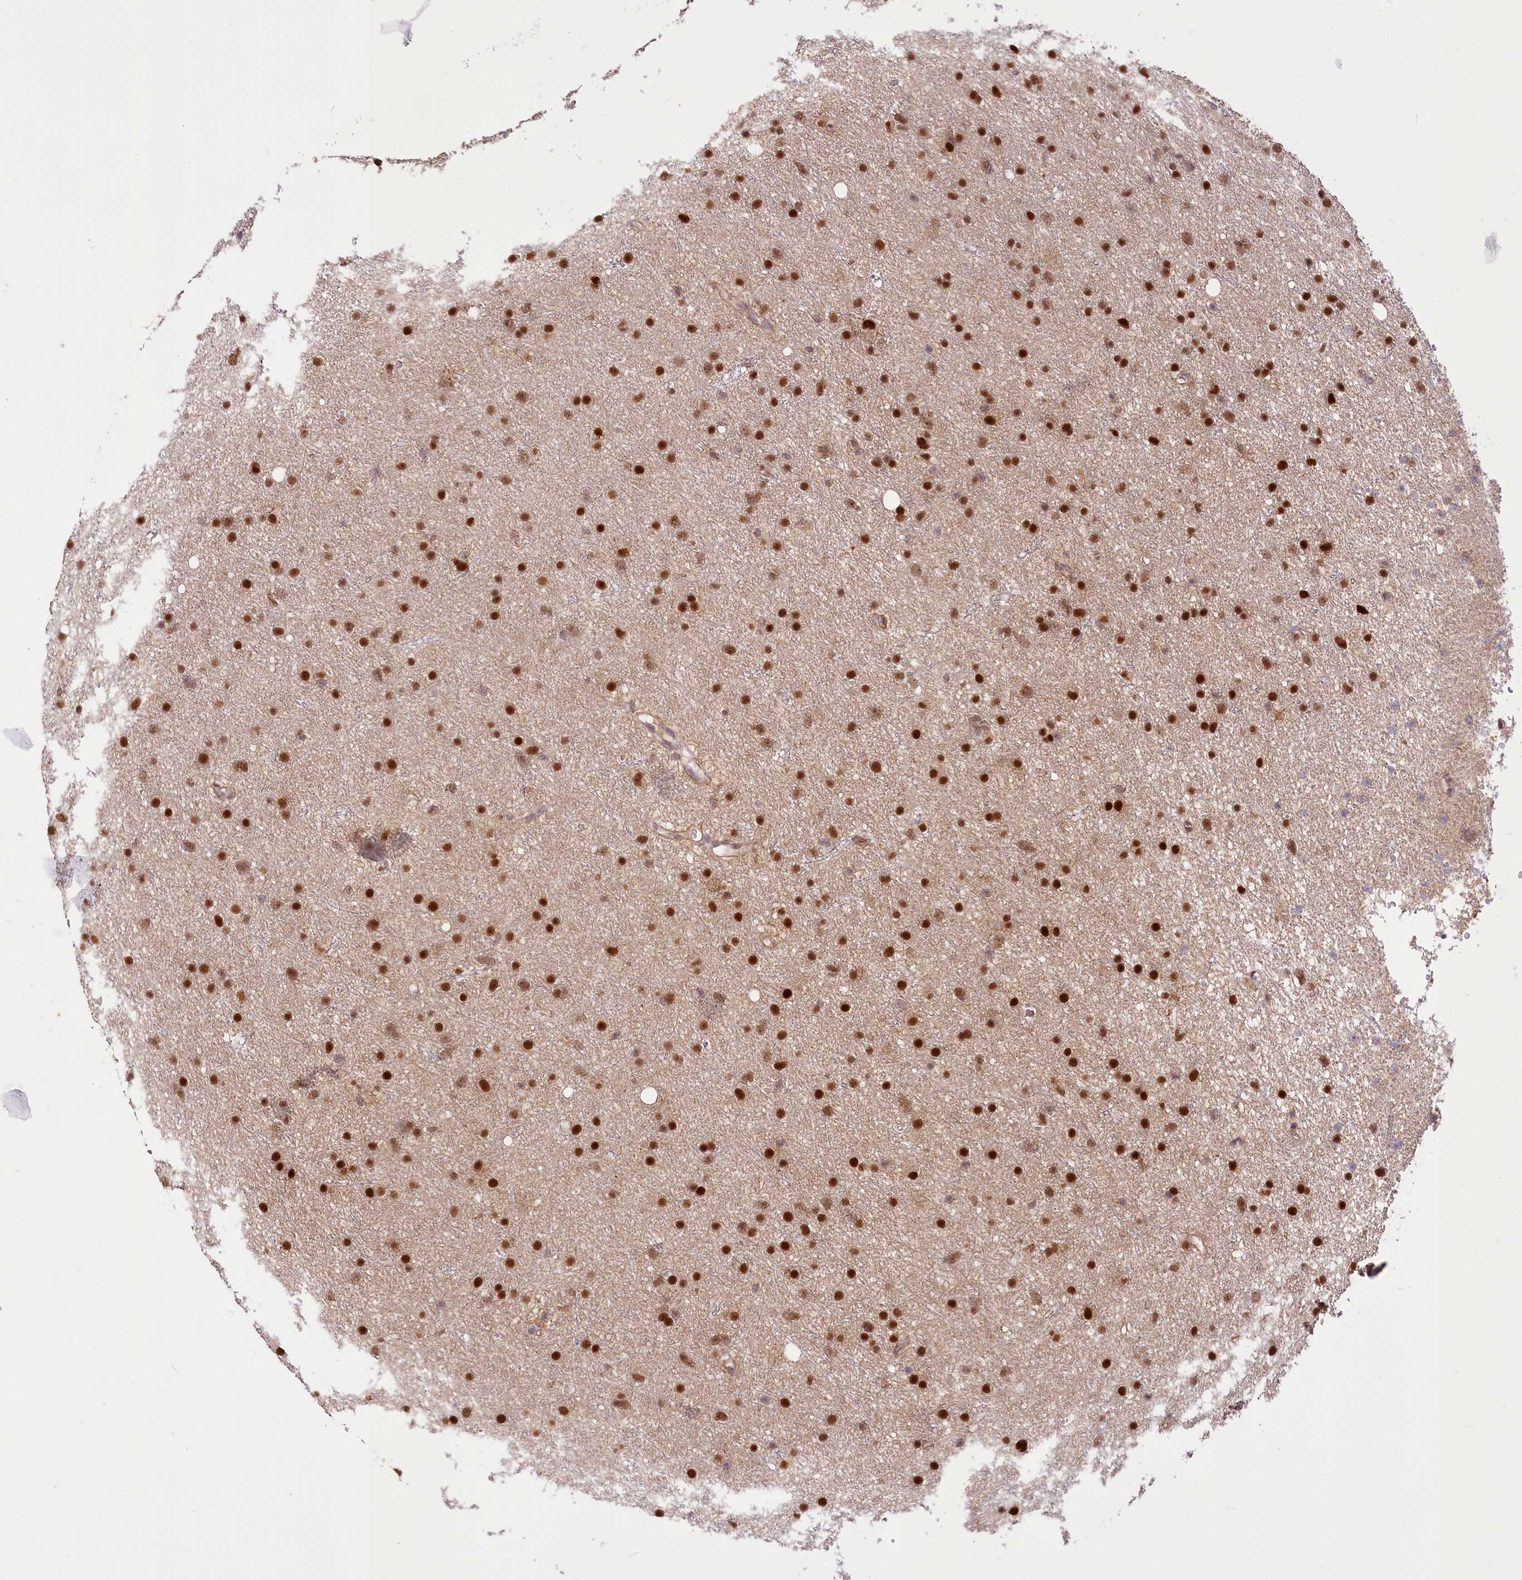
{"staining": {"intensity": "strong", "quantity": ">75%", "location": "nuclear"}, "tissue": "glioma", "cell_type": "Tumor cells", "image_type": "cancer", "snomed": [{"axis": "morphology", "description": "Glioma, malignant, Low grade"}, {"axis": "topography", "description": "Cerebral cortex"}], "caption": "This micrograph exhibits malignant glioma (low-grade) stained with IHC to label a protein in brown. The nuclear of tumor cells show strong positivity for the protein. Nuclei are counter-stained blue.", "gene": "GNL3L", "patient": {"sex": "female", "age": 39}}